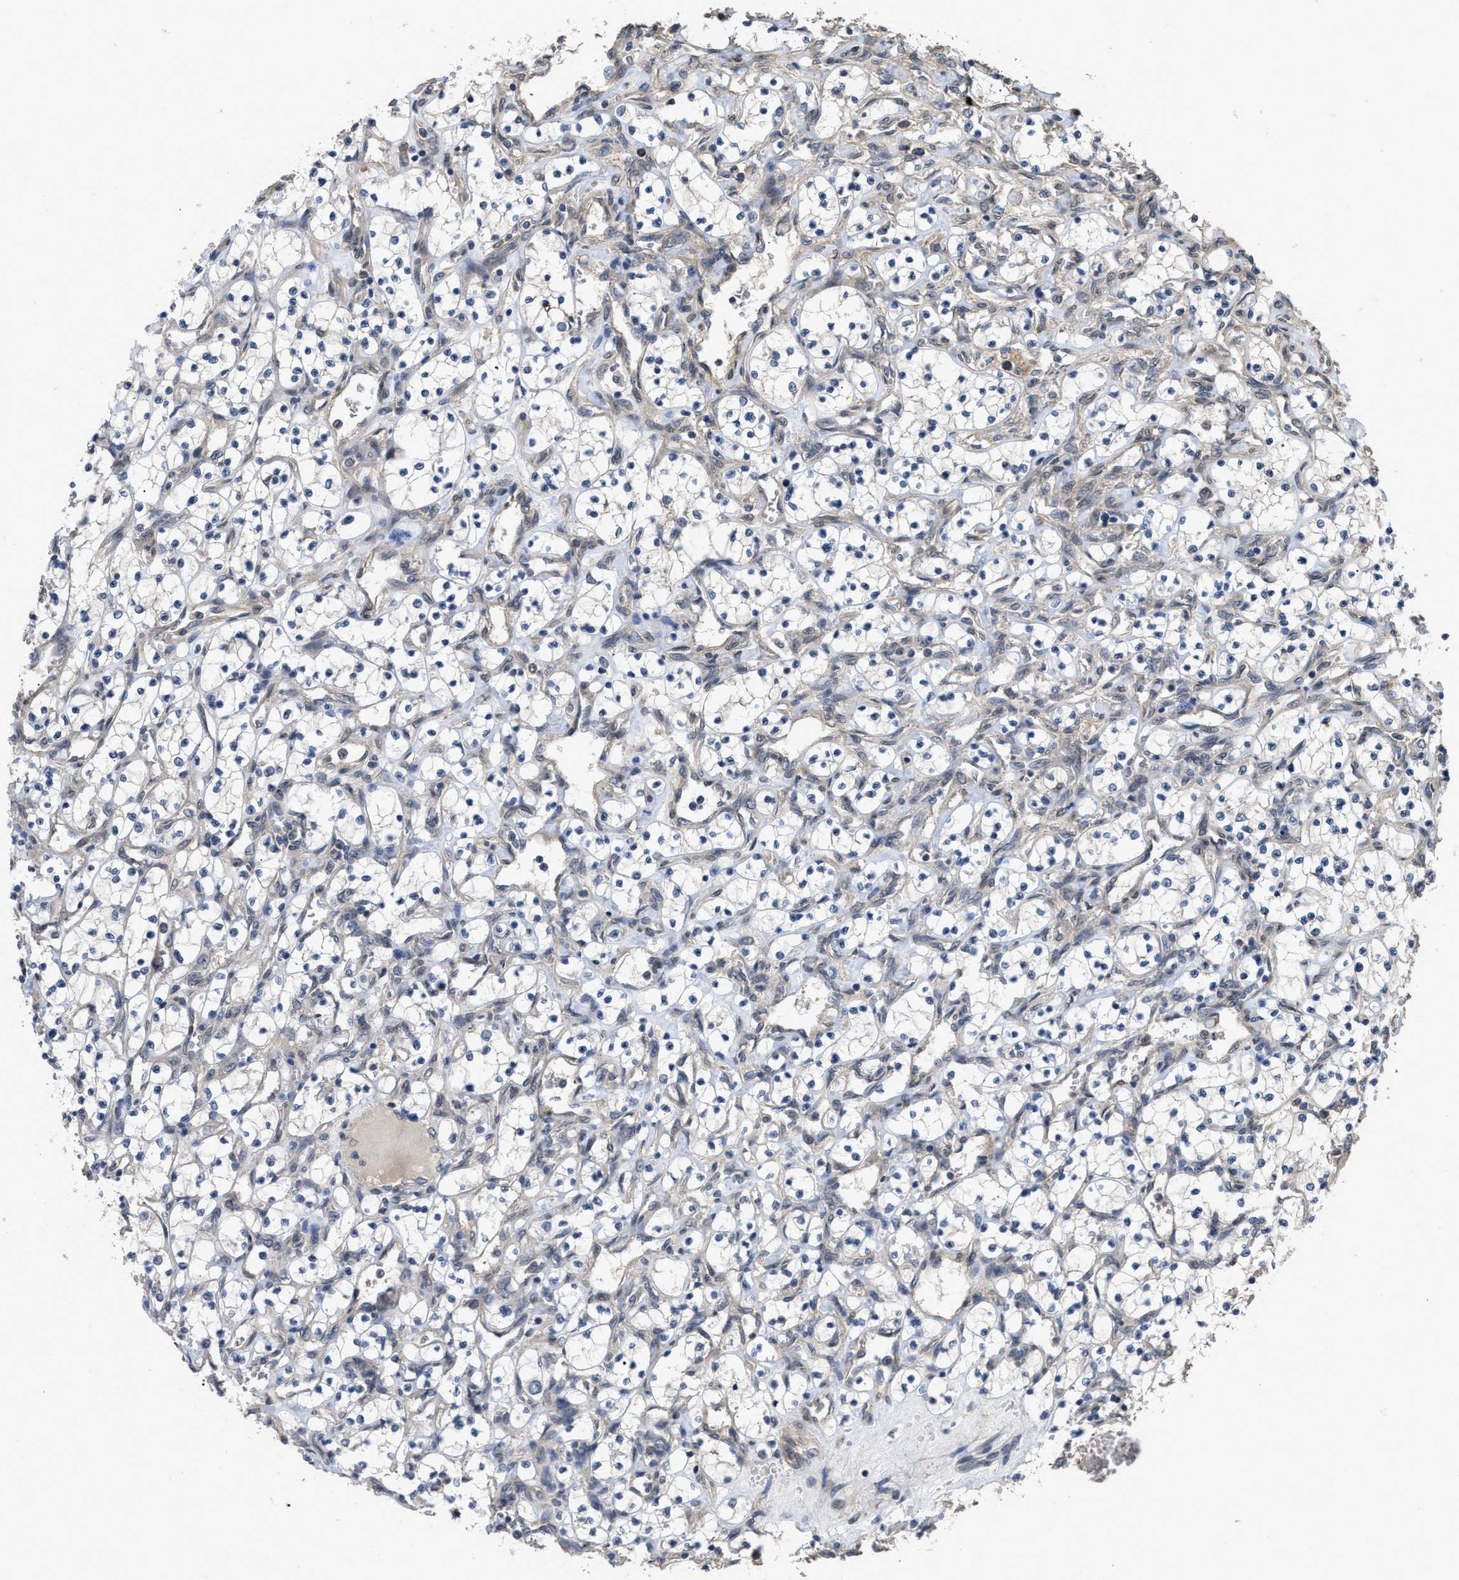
{"staining": {"intensity": "negative", "quantity": "none", "location": "none"}, "tissue": "renal cancer", "cell_type": "Tumor cells", "image_type": "cancer", "snomed": [{"axis": "morphology", "description": "Adenocarcinoma, NOS"}, {"axis": "topography", "description": "Kidney"}], "caption": "Tumor cells are negative for protein expression in human renal cancer (adenocarcinoma).", "gene": "UTRN", "patient": {"sex": "female", "age": 69}}